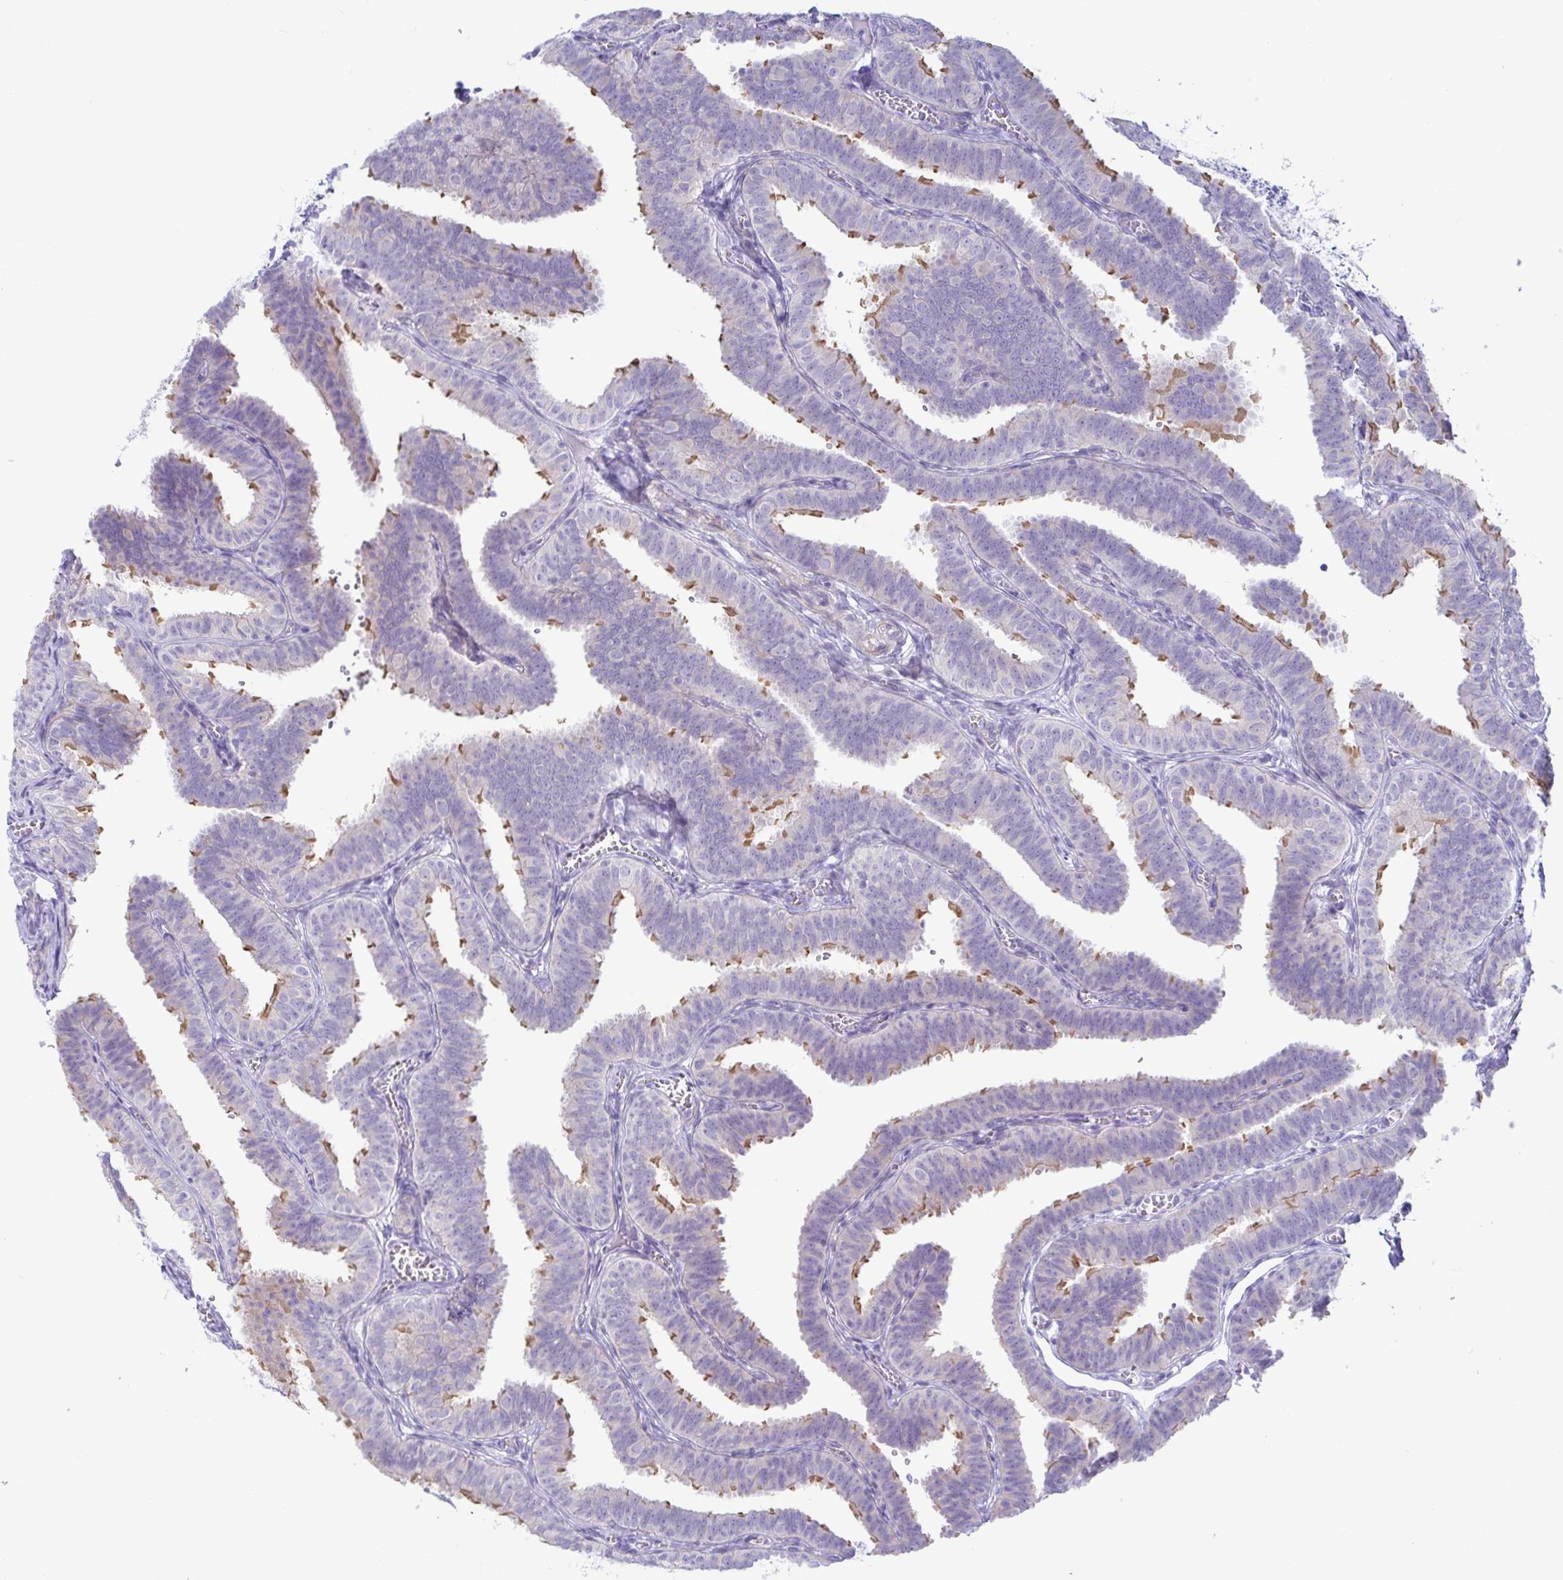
{"staining": {"intensity": "moderate", "quantity": "<25%", "location": "cytoplasmic/membranous"}, "tissue": "fallopian tube", "cell_type": "Glandular cells", "image_type": "normal", "snomed": [{"axis": "morphology", "description": "Normal tissue, NOS"}, {"axis": "topography", "description": "Fallopian tube"}], "caption": "Immunohistochemistry (IHC) image of normal fallopian tube: human fallopian tube stained using immunohistochemistry (IHC) displays low levels of moderate protein expression localized specifically in the cytoplasmic/membranous of glandular cells, appearing as a cytoplasmic/membranous brown color.", "gene": "TNNI2", "patient": {"sex": "female", "age": 25}}